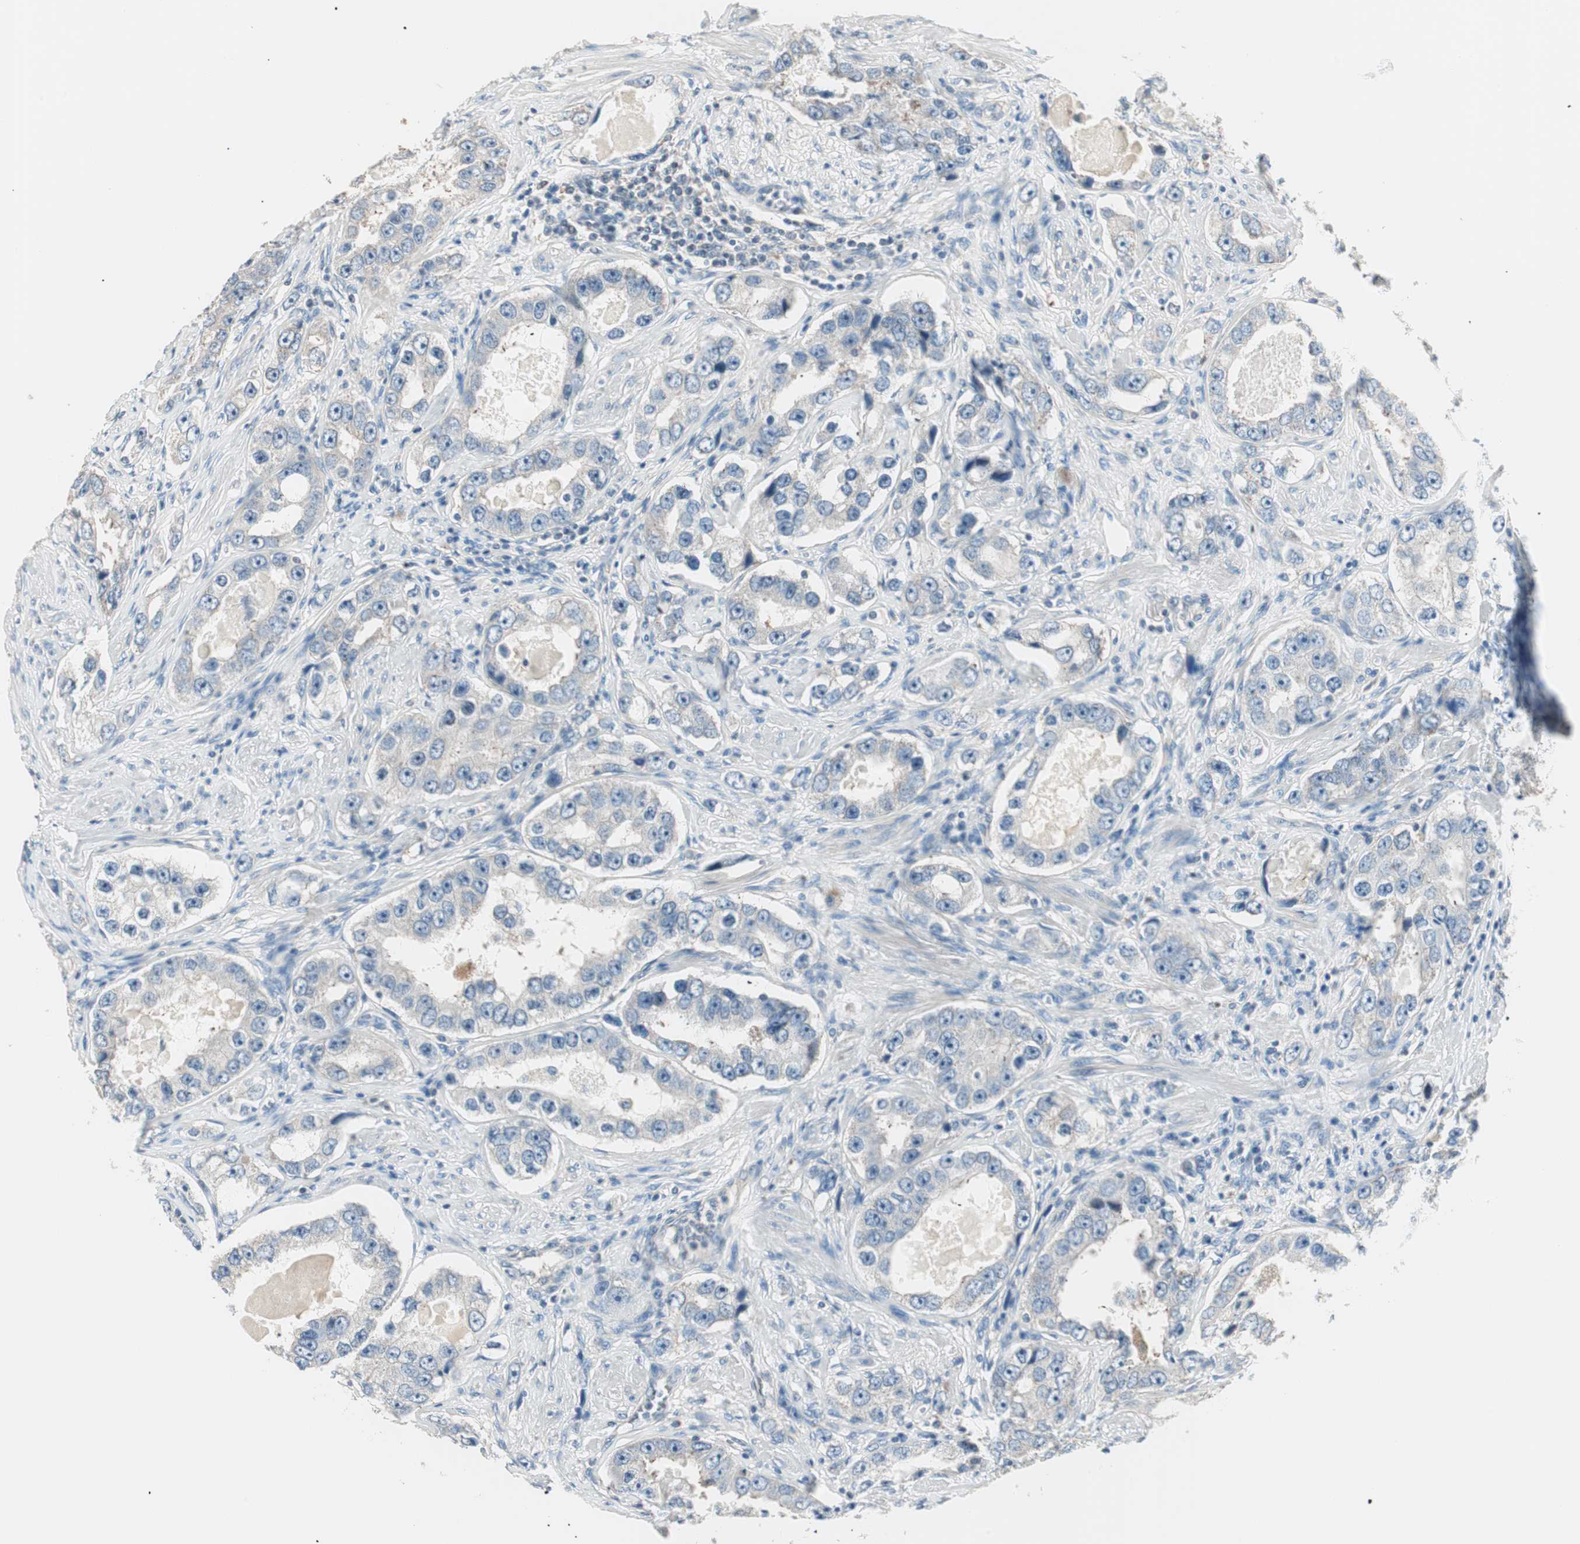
{"staining": {"intensity": "weak", "quantity": "<25%", "location": "cytoplasmic/membranous"}, "tissue": "prostate cancer", "cell_type": "Tumor cells", "image_type": "cancer", "snomed": [{"axis": "morphology", "description": "Adenocarcinoma, High grade"}, {"axis": "topography", "description": "Prostate"}], "caption": "A micrograph of prostate cancer stained for a protein displays no brown staining in tumor cells. (Immunohistochemistry (ihc), brightfield microscopy, high magnification).", "gene": "RAD54B", "patient": {"sex": "male", "age": 63}}